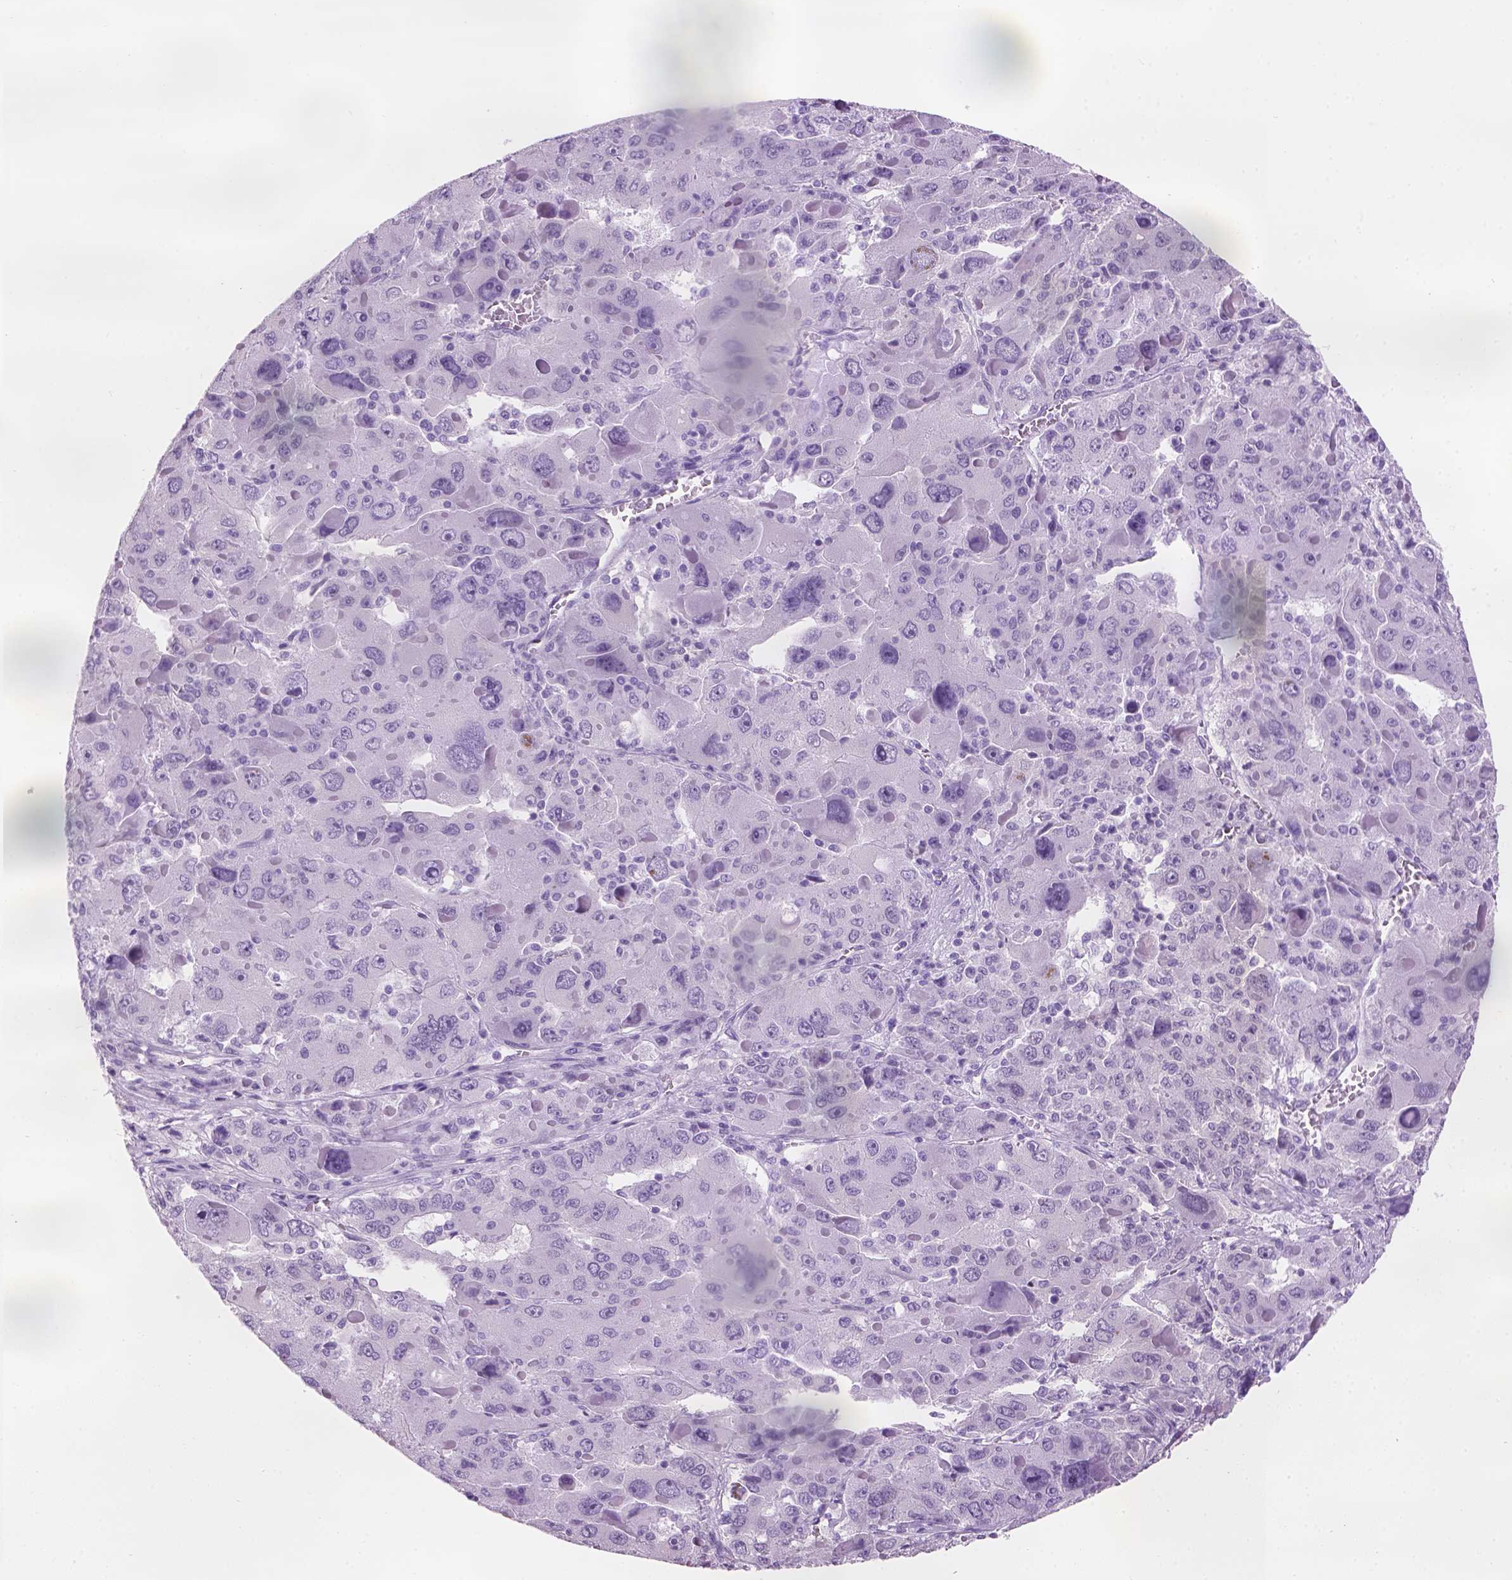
{"staining": {"intensity": "negative", "quantity": "none", "location": "none"}, "tissue": "liver cancer", "cell_type": "Tumor cells", "image_type": "cancer", "snomed": [{"axis": "morphology", "description": "Carcinoma, Hepatocellular, NOS"}, {"axis": "topography", "description": "Liver"}], "caption": "A histopathology image of liver cancer stained for a protein displays no brown staining in tumor cells.", "gene": "TTC29", "patient": {"sex": "female", "age": 41}}